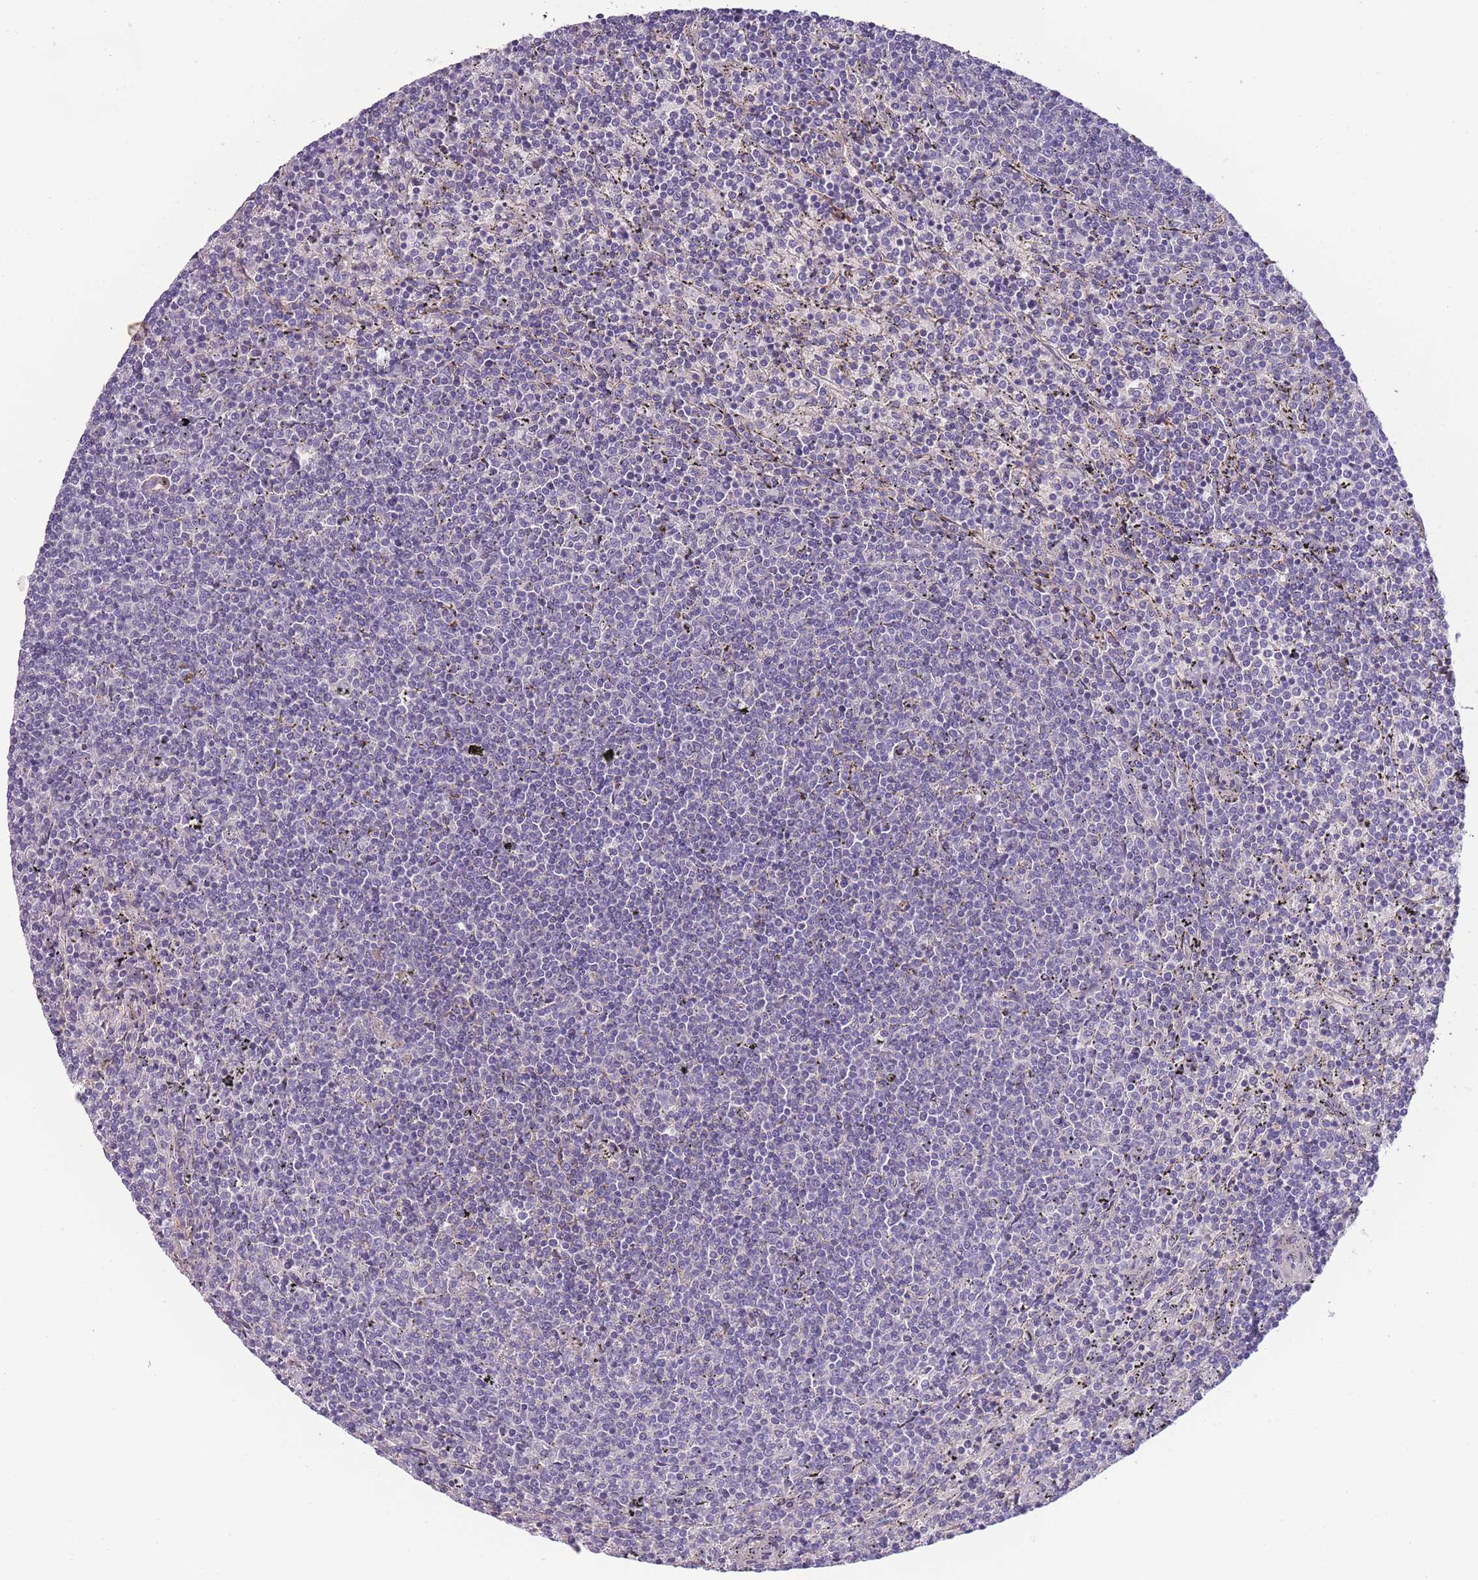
{"staining": {"intensity": "negative", "quantity": "none", "location": "none"}, "tissue": "lymphoma", "cell_type": "Tumor cells", "image_type": "cancer", "snomed": [{"axis": "morphology", "description": "Malignant lymphoma, non-Hodgkin's type, Low grade"}, {"axis": "topography", "description": "Spleen"}], "caption": "Image shows no protein staining in tumor cells of malignant lymphoma, non-Hodgkin's type (low-grade) tissue.", "gene": "FAM124A", "patient": {"sex": "female", "age": 50}}